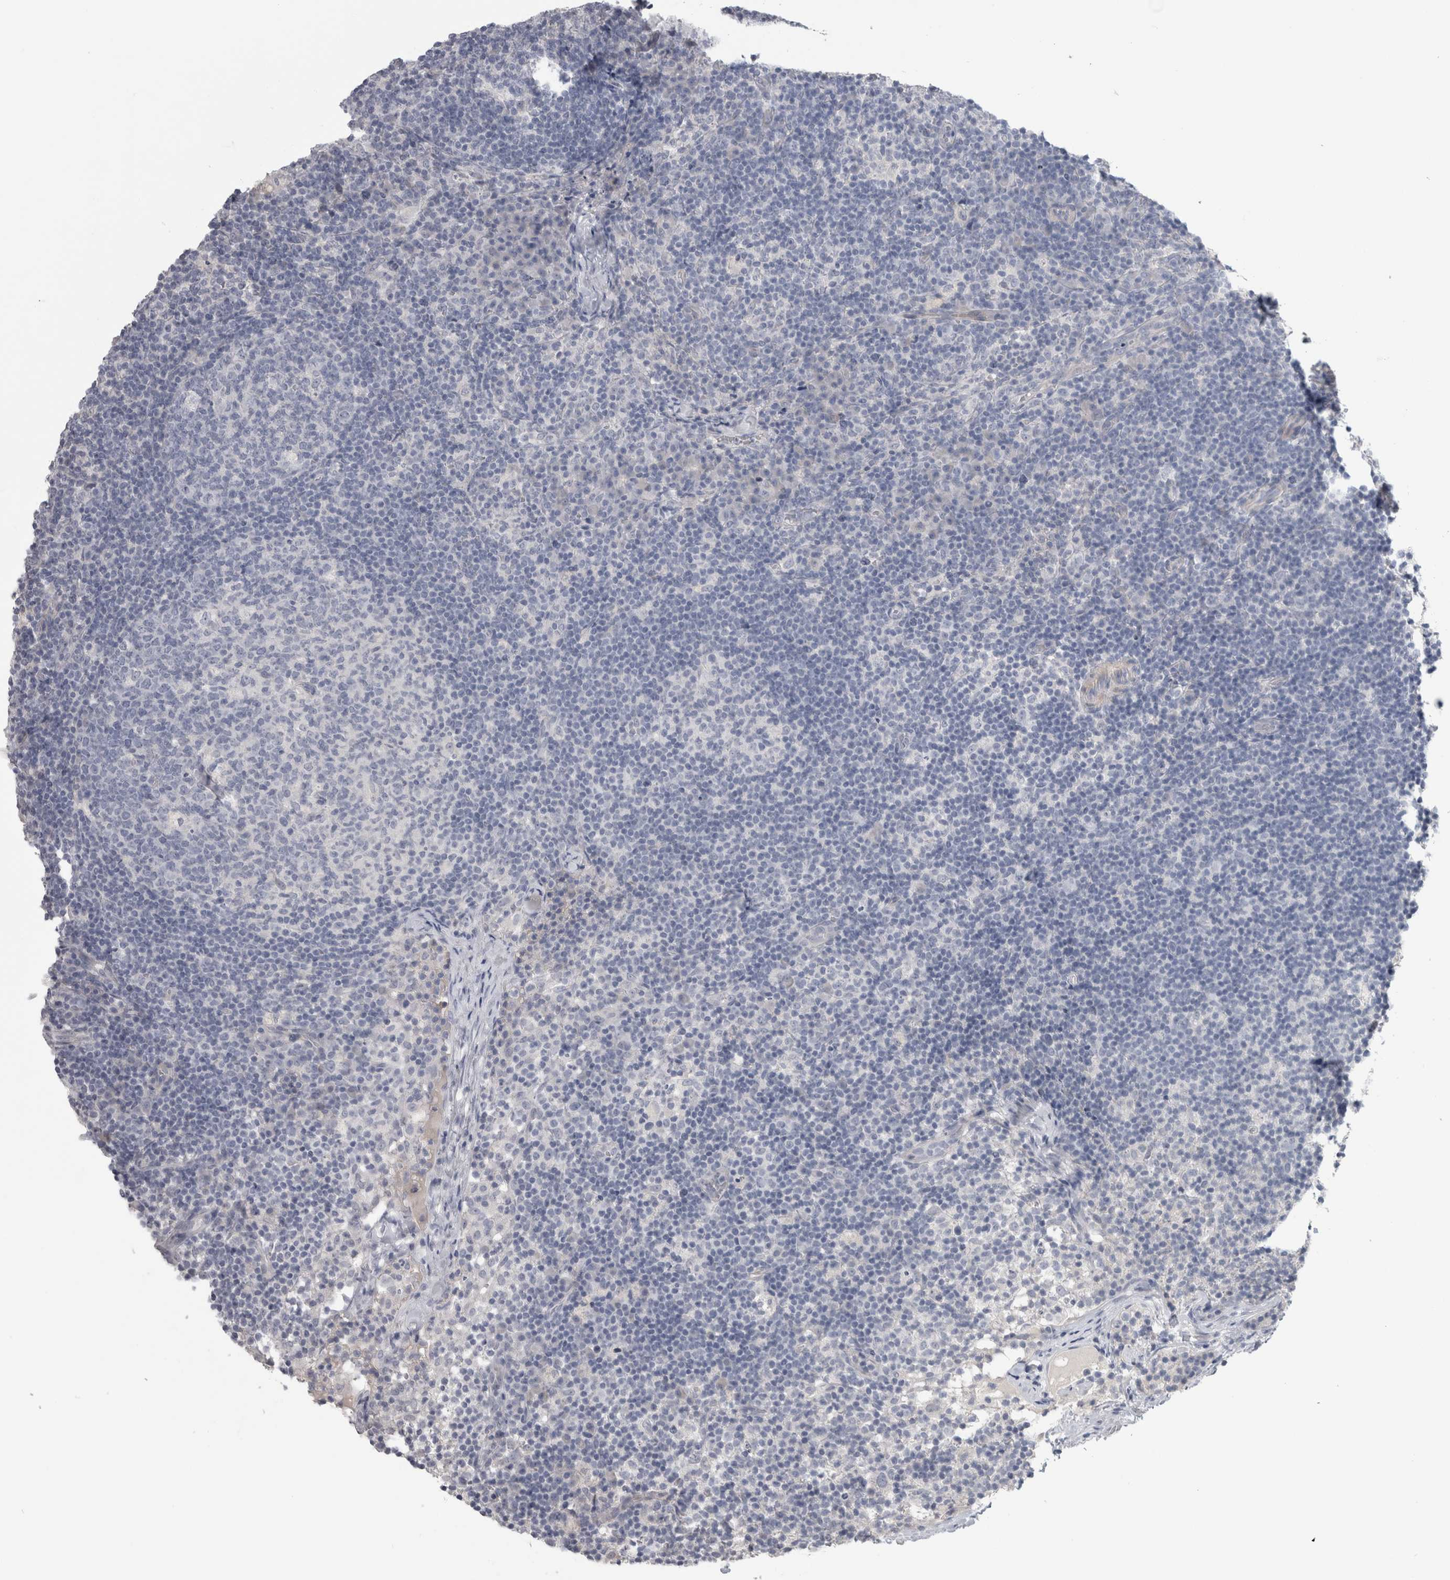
{"staining": {"intensity": "negative", "quantity": "none", "location": "none"}, "tissue": "lymph node", "cell_type": "Germinal center cells", "image_type": "normal", "snomed": [{"axis": "morphology", "description": "Normal tissue, NOS"}, {"axis": "morphology", "description": "Inflammation, NOS"}, {"axis": "topography", "description": "Lymph node"}], "caption": "This is a micrograph of IHC staining of unremarkable lymph node, which shows no staining in germinal center cells.", "gene": "ADAM2", "patient": {"sex": "male", "age": 55}}